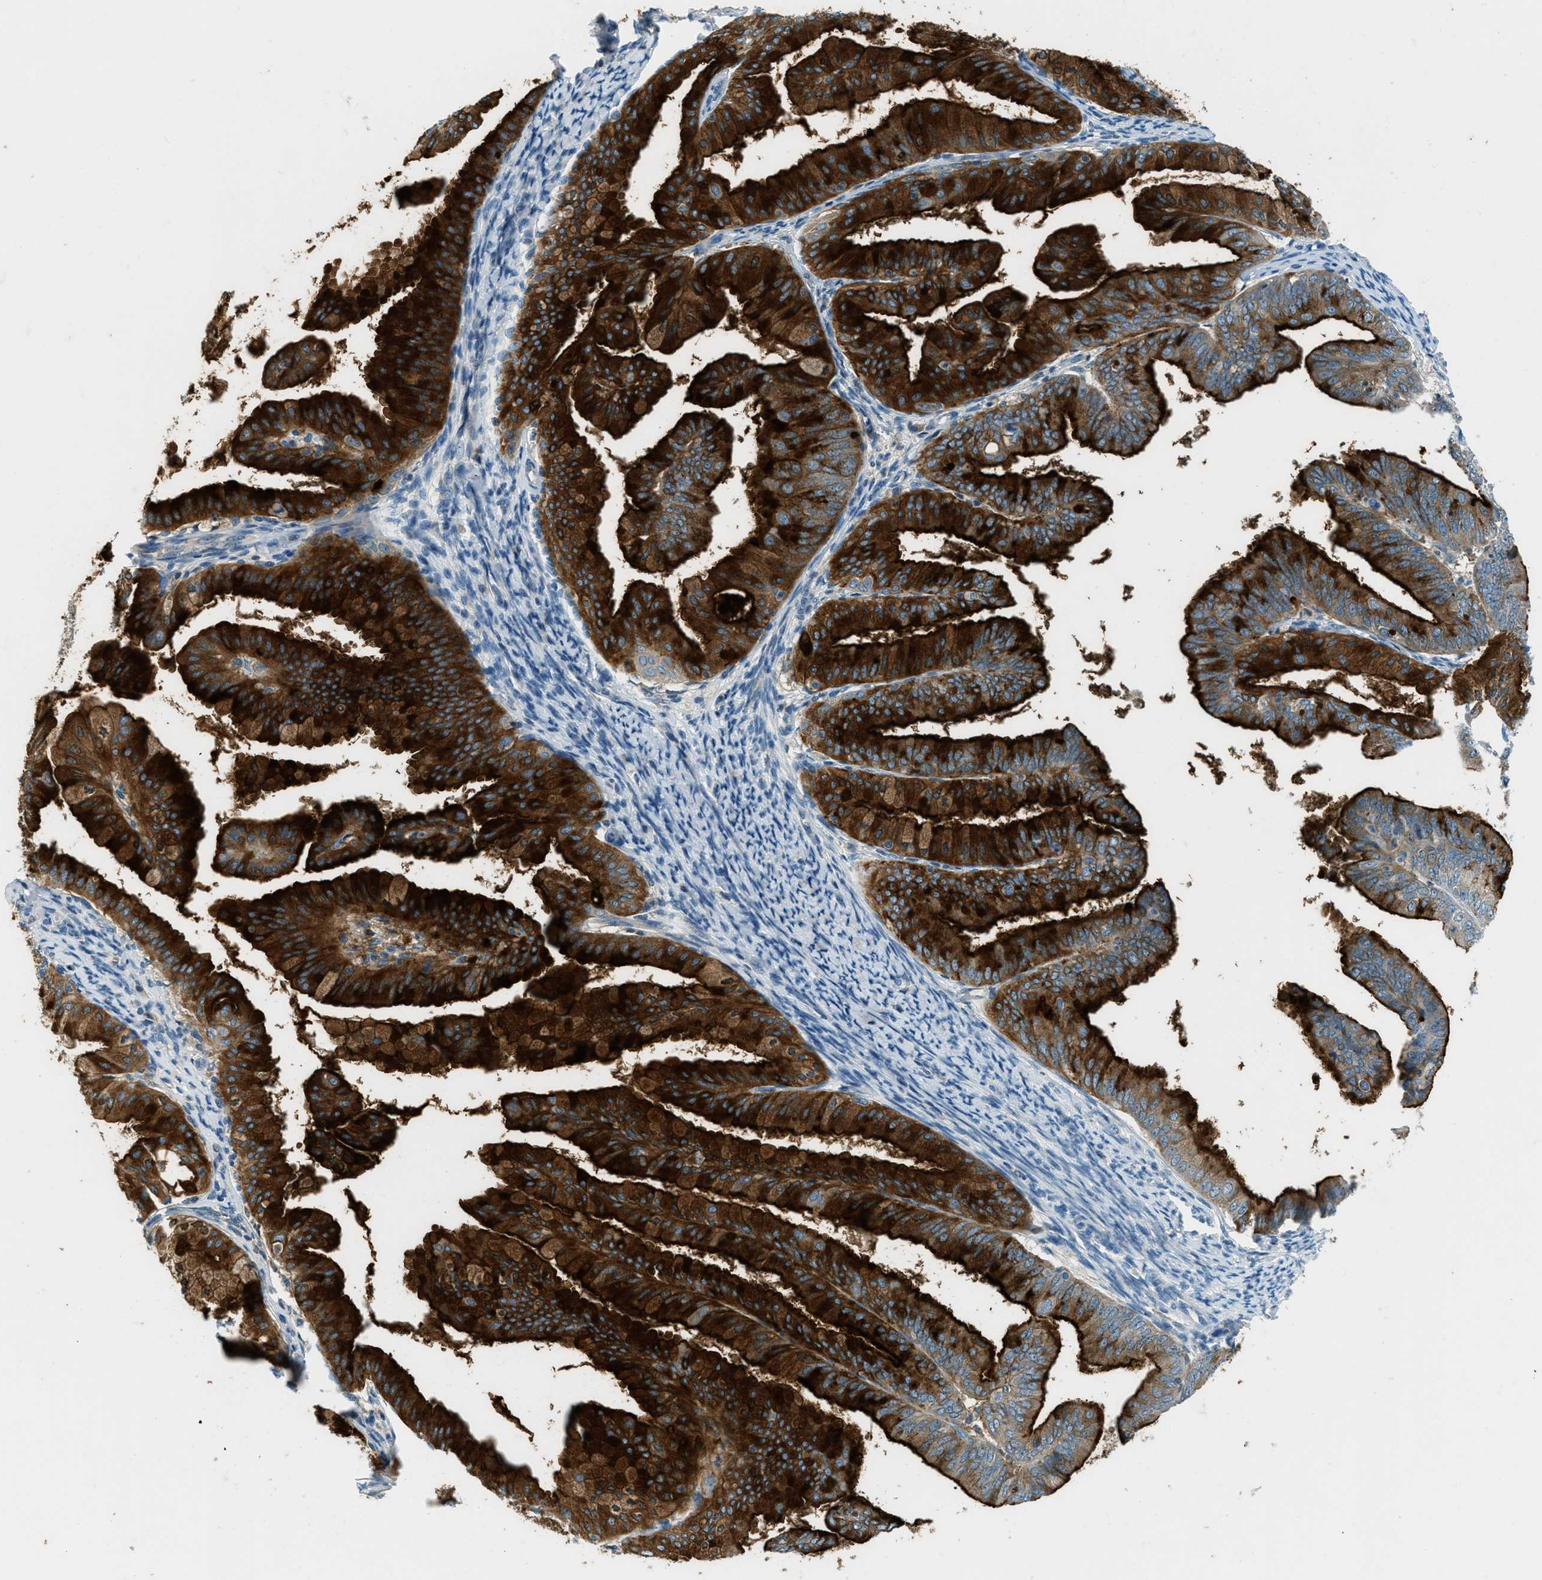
{"staining": {"intensity": "strong", "quantity": "25%-75%", "location": "cytoplasmic/membranous"}, "tissue": "endometrial cancer", "cell_type": "Tumor cells", "image_type": "cancer", "snomed": [{"axis": "morphology", "description": "Adenocarcinoma, NOS"}, {"axis": "topography", "description": "Endometrium"}], "caption": "Human endometrial cancer stained with a protein marker reveals strong staining in tumor cells.", "gene": "MSLN", "patient": {"sex": "female", "age": 63}}